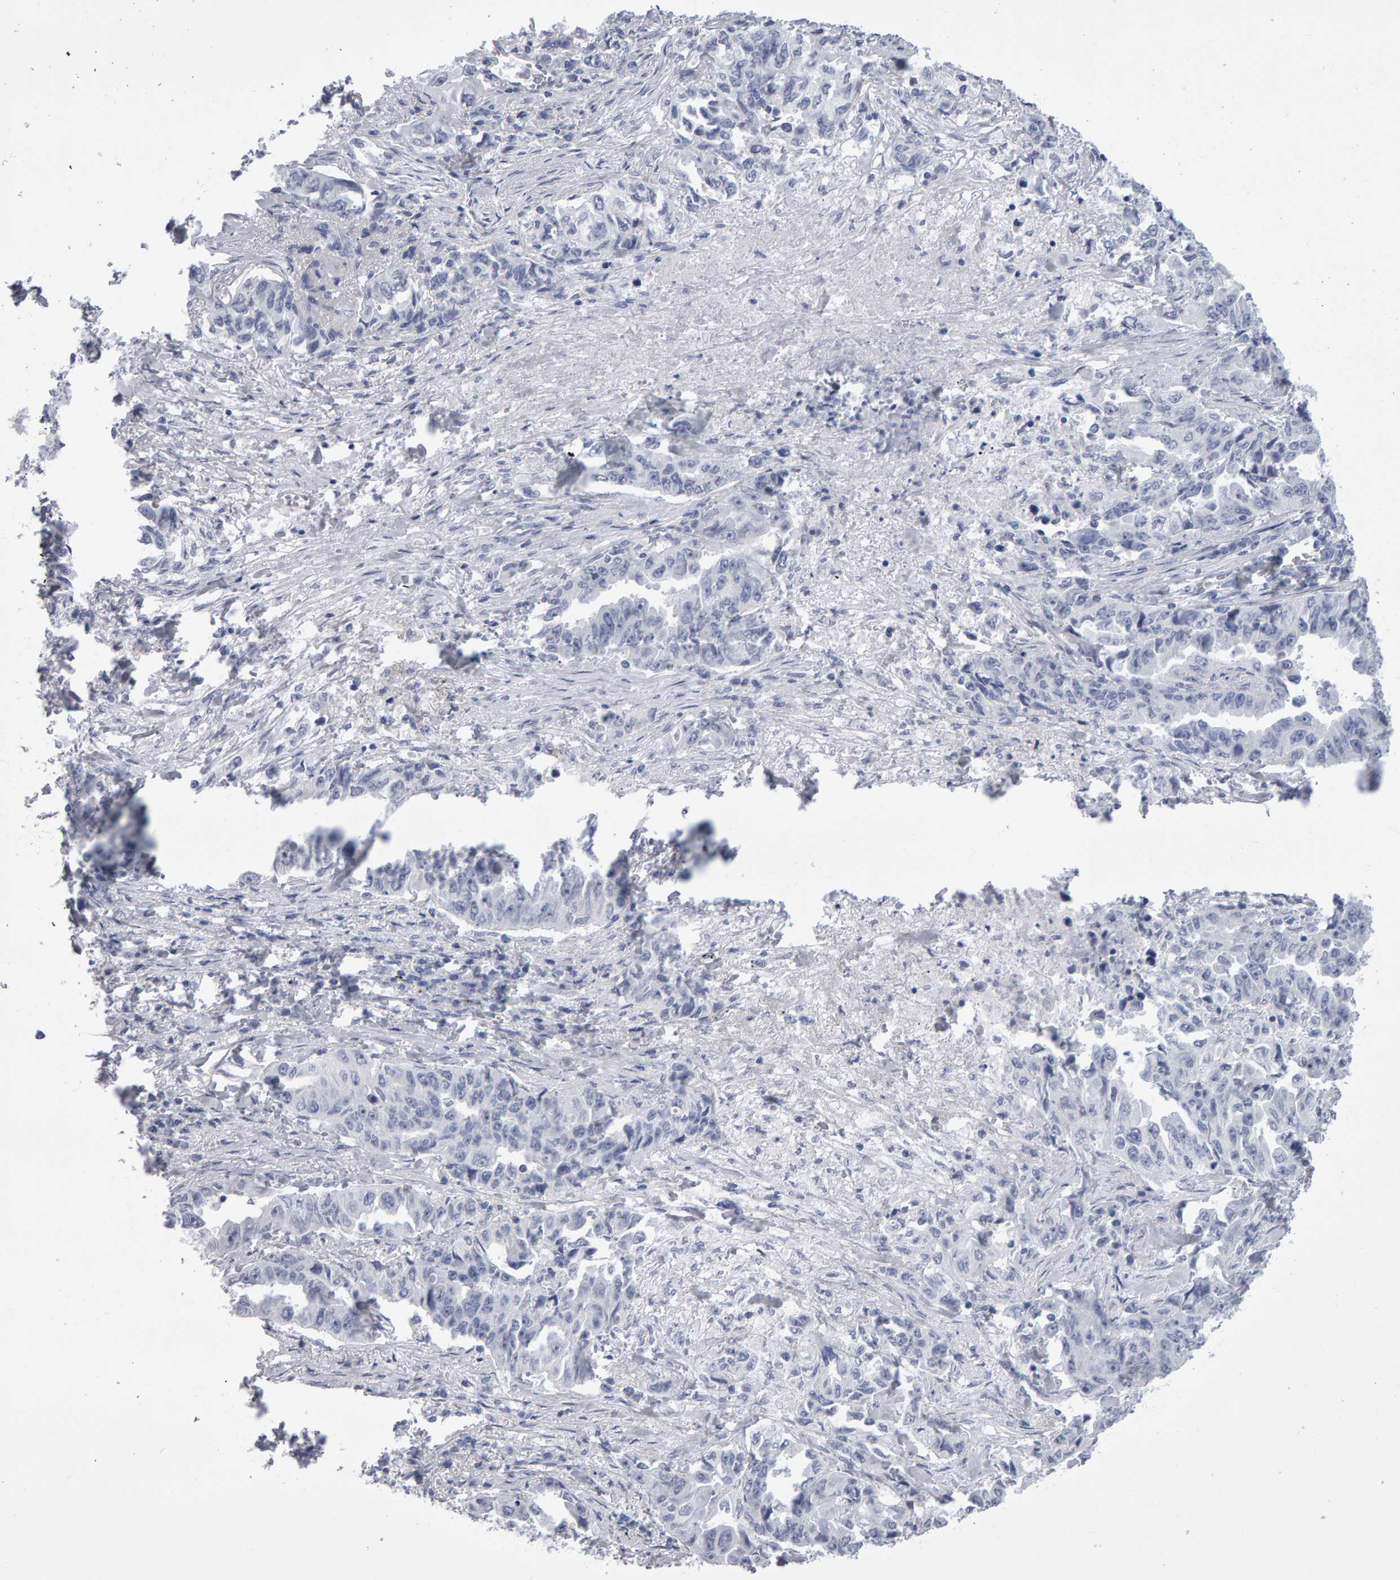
{"staining": {"intensity": "negative", "quantity": "none", "location": "none"}, "tissue": "lung cancer", "cell_type": "Tumor cells", "image_type": "cancer", "snomed": [{"axis": "morphology", "description": "Adenocarcinoma, NOS"}, {"axis": "topography", "description": "Lung"}], "caption": "High magnification brightfield microscopy of lung cancer stained with DAB (3,3'-diaminobenzidine) (brown) and counterstained with hematoxylin (blue): tumor cells show no significant staining.", "gene": "NCDN", "patient": {"sex": "female", "age": 51}}